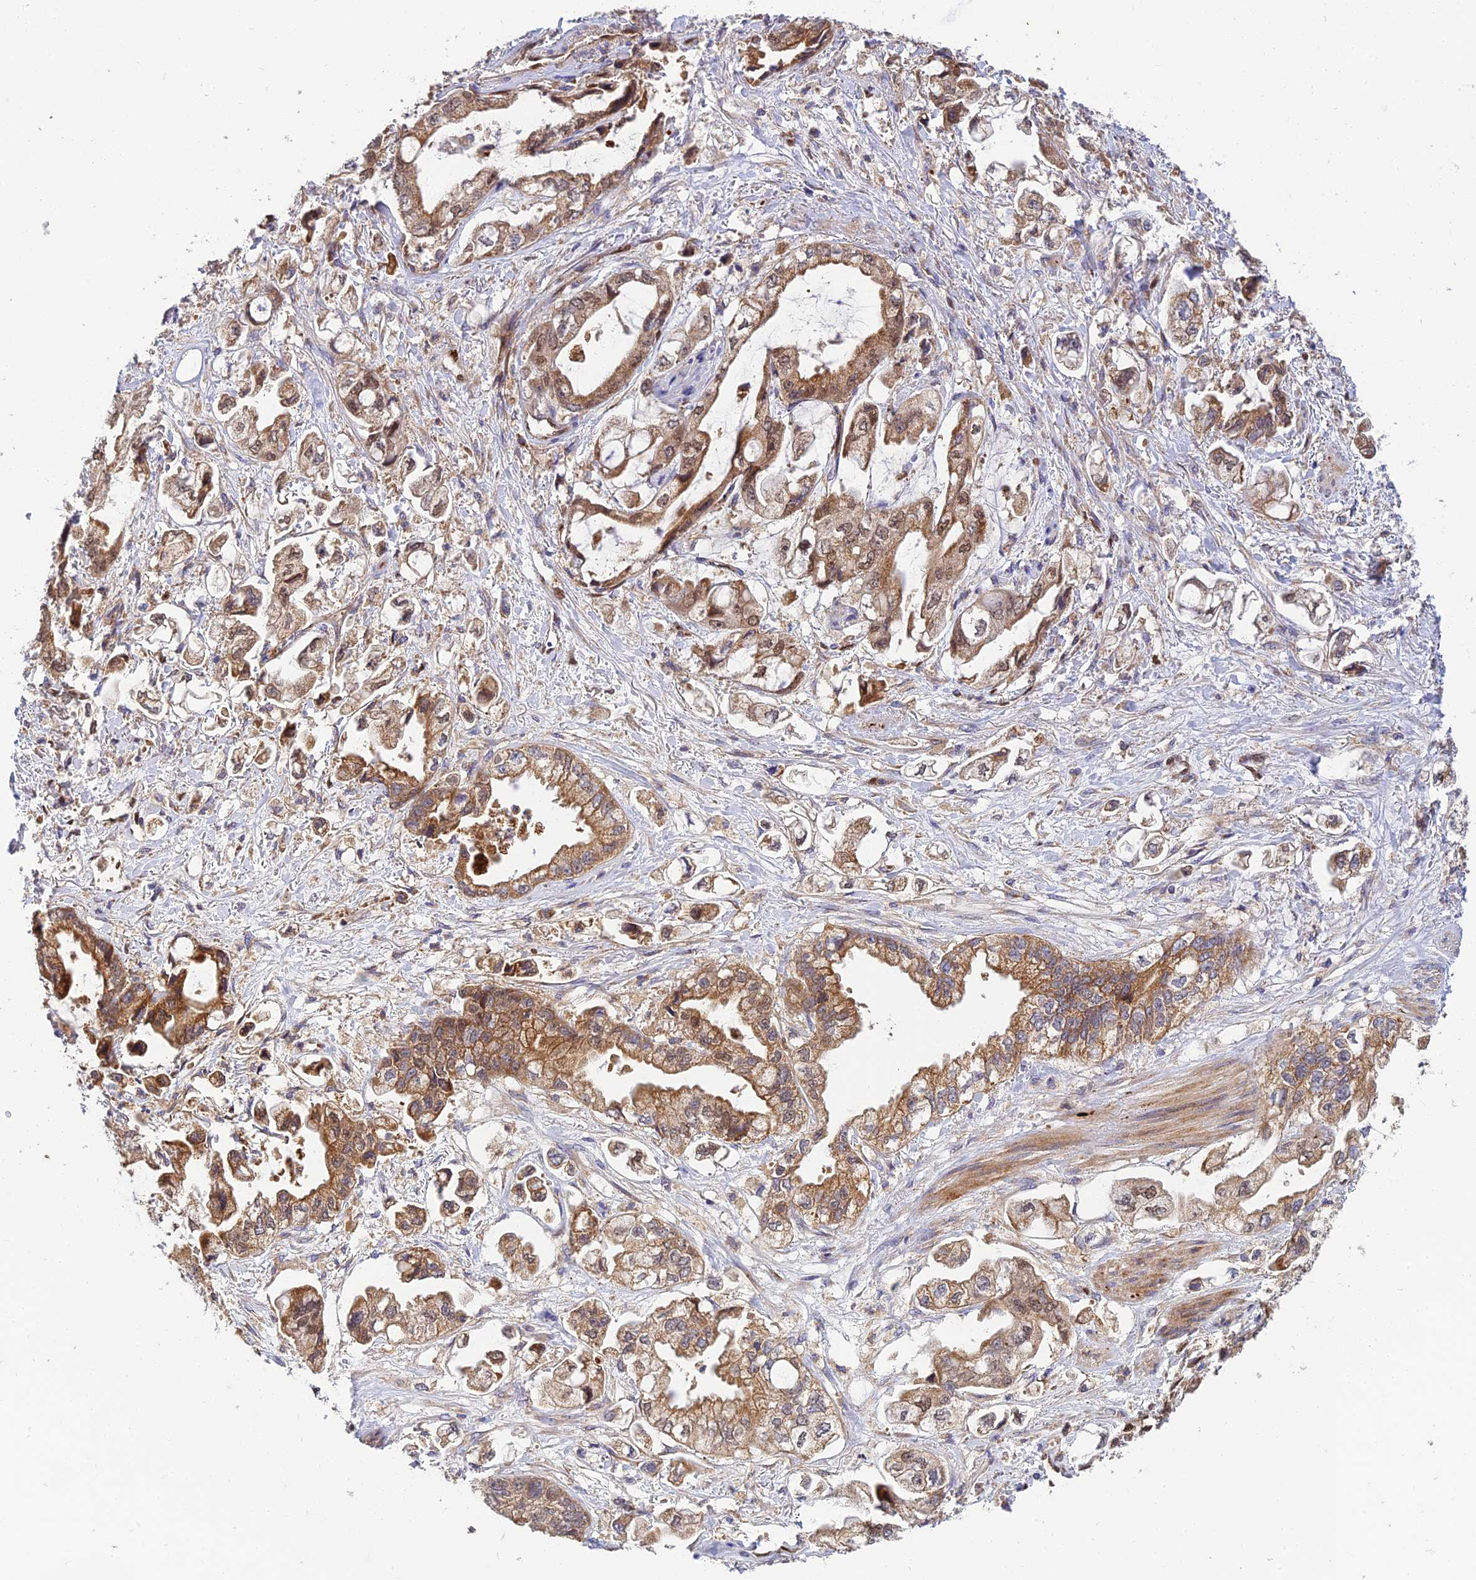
{"staining": {"intensity": "moderate", "quantity": ">75%", "location": "cytoplasmic/membranous"}, "tissue": "stomach cancer", "cell_type": "Tumor cells", "image_type": "cancer", "snomed": [{"axis": "morphology", "description": "Adenocarcinoma, NOS"}, {"axis": "topography", "description": "Stomach"}], "caption": "This is an image of IHC staining of stomach adenocarcinoma, which shows moderate expression in the cytoplasmic/membranous of tumor cells.", "gene": "PODNL1", "patient": {"sex": "male", "age": 62}}